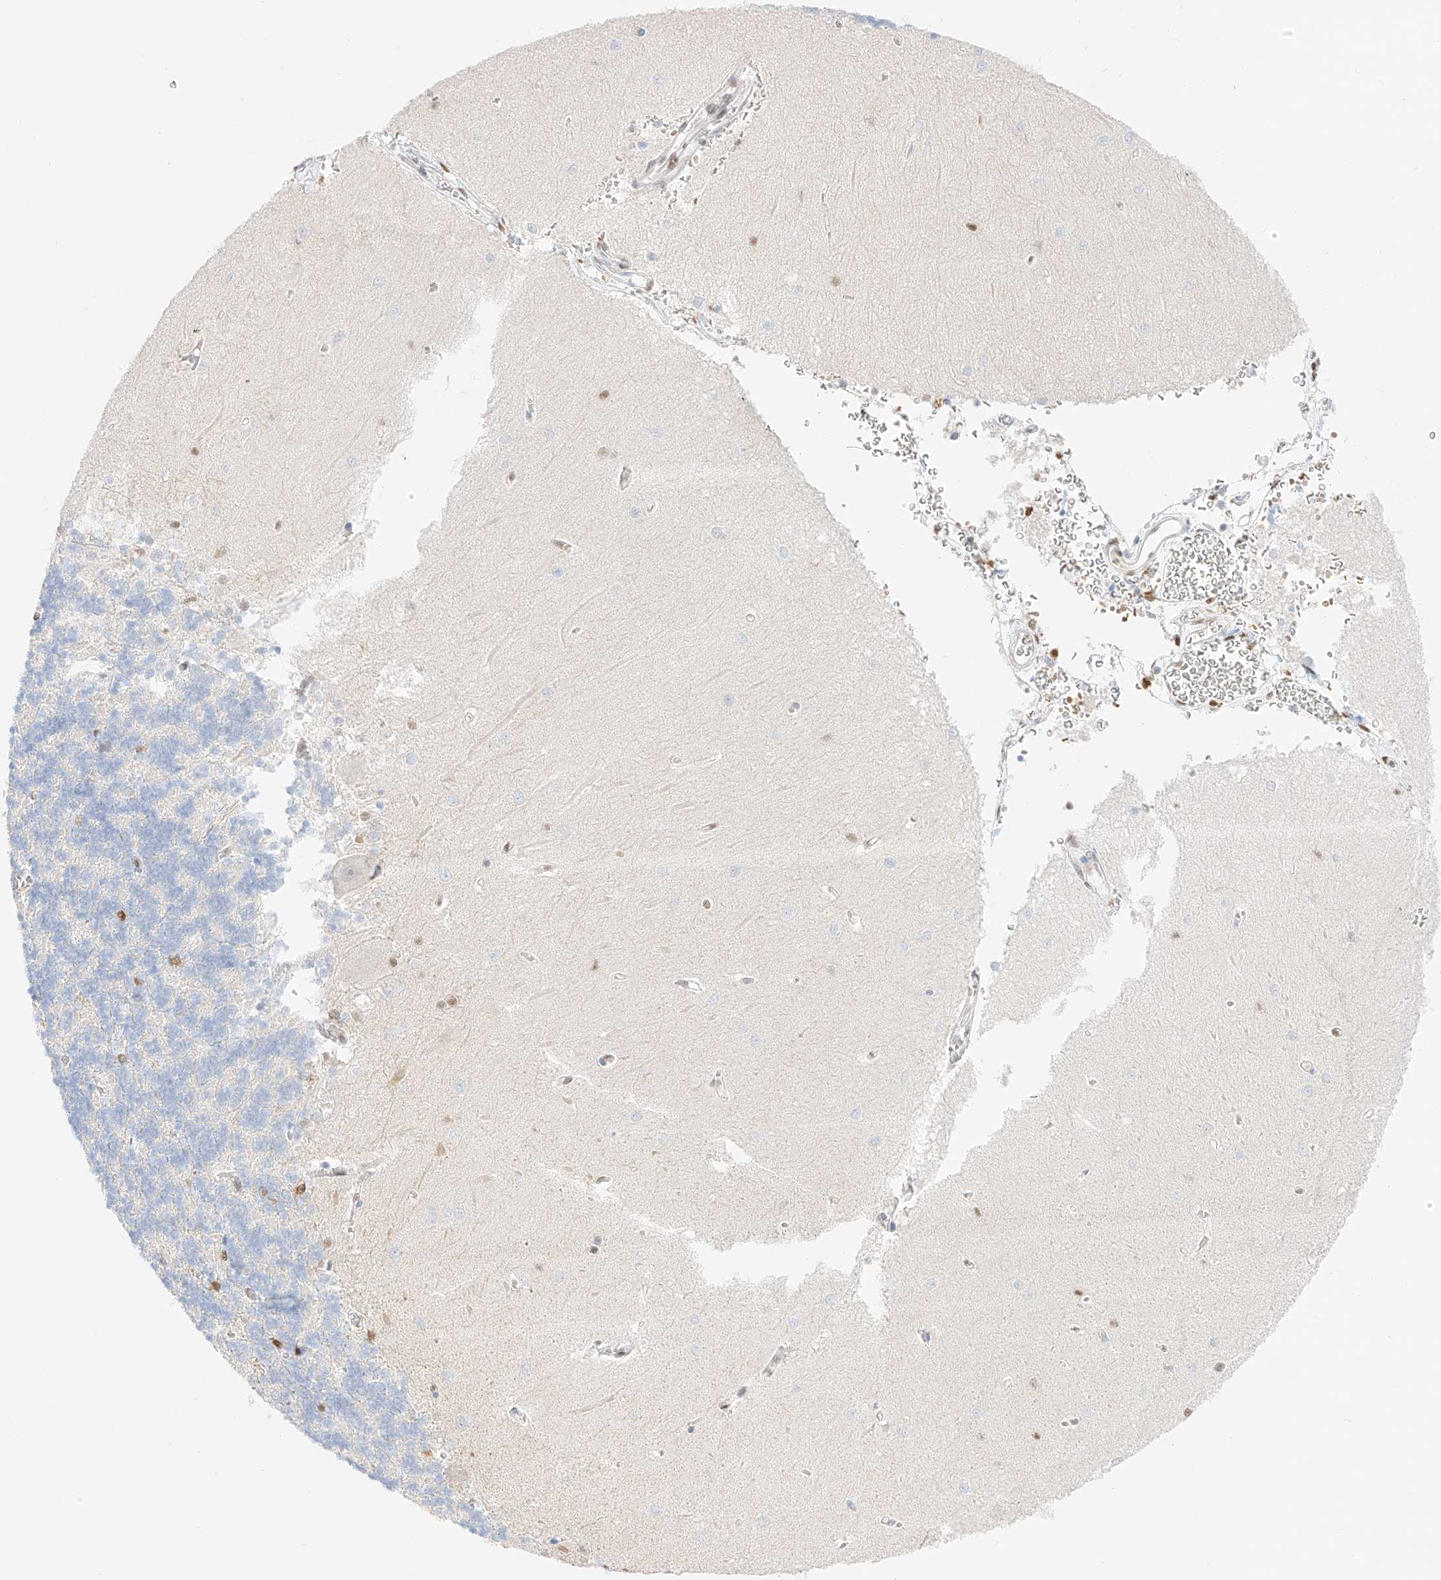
{"staining": {"intensity": "moderate", "quantity": "<25%", "location": "nuclear"}, "tissue": "cerebellum", "cell_type": "Cells in granular layer", "image_type": "normal", "snomed": [{"axis": "morphology", "description": "Normal tissue, NOS"}, {"axis": "topography", "description": "Cerebellum"}], "caption": "DAB (3,3'-diaminobenzidine) immunohistochemical staining of normal human cerebellum exhibits moderate nuclear protein expression in about <25% of cells in granular layer.", "gene": "APIP", "patient": {"sex": "male", "age": 37}}